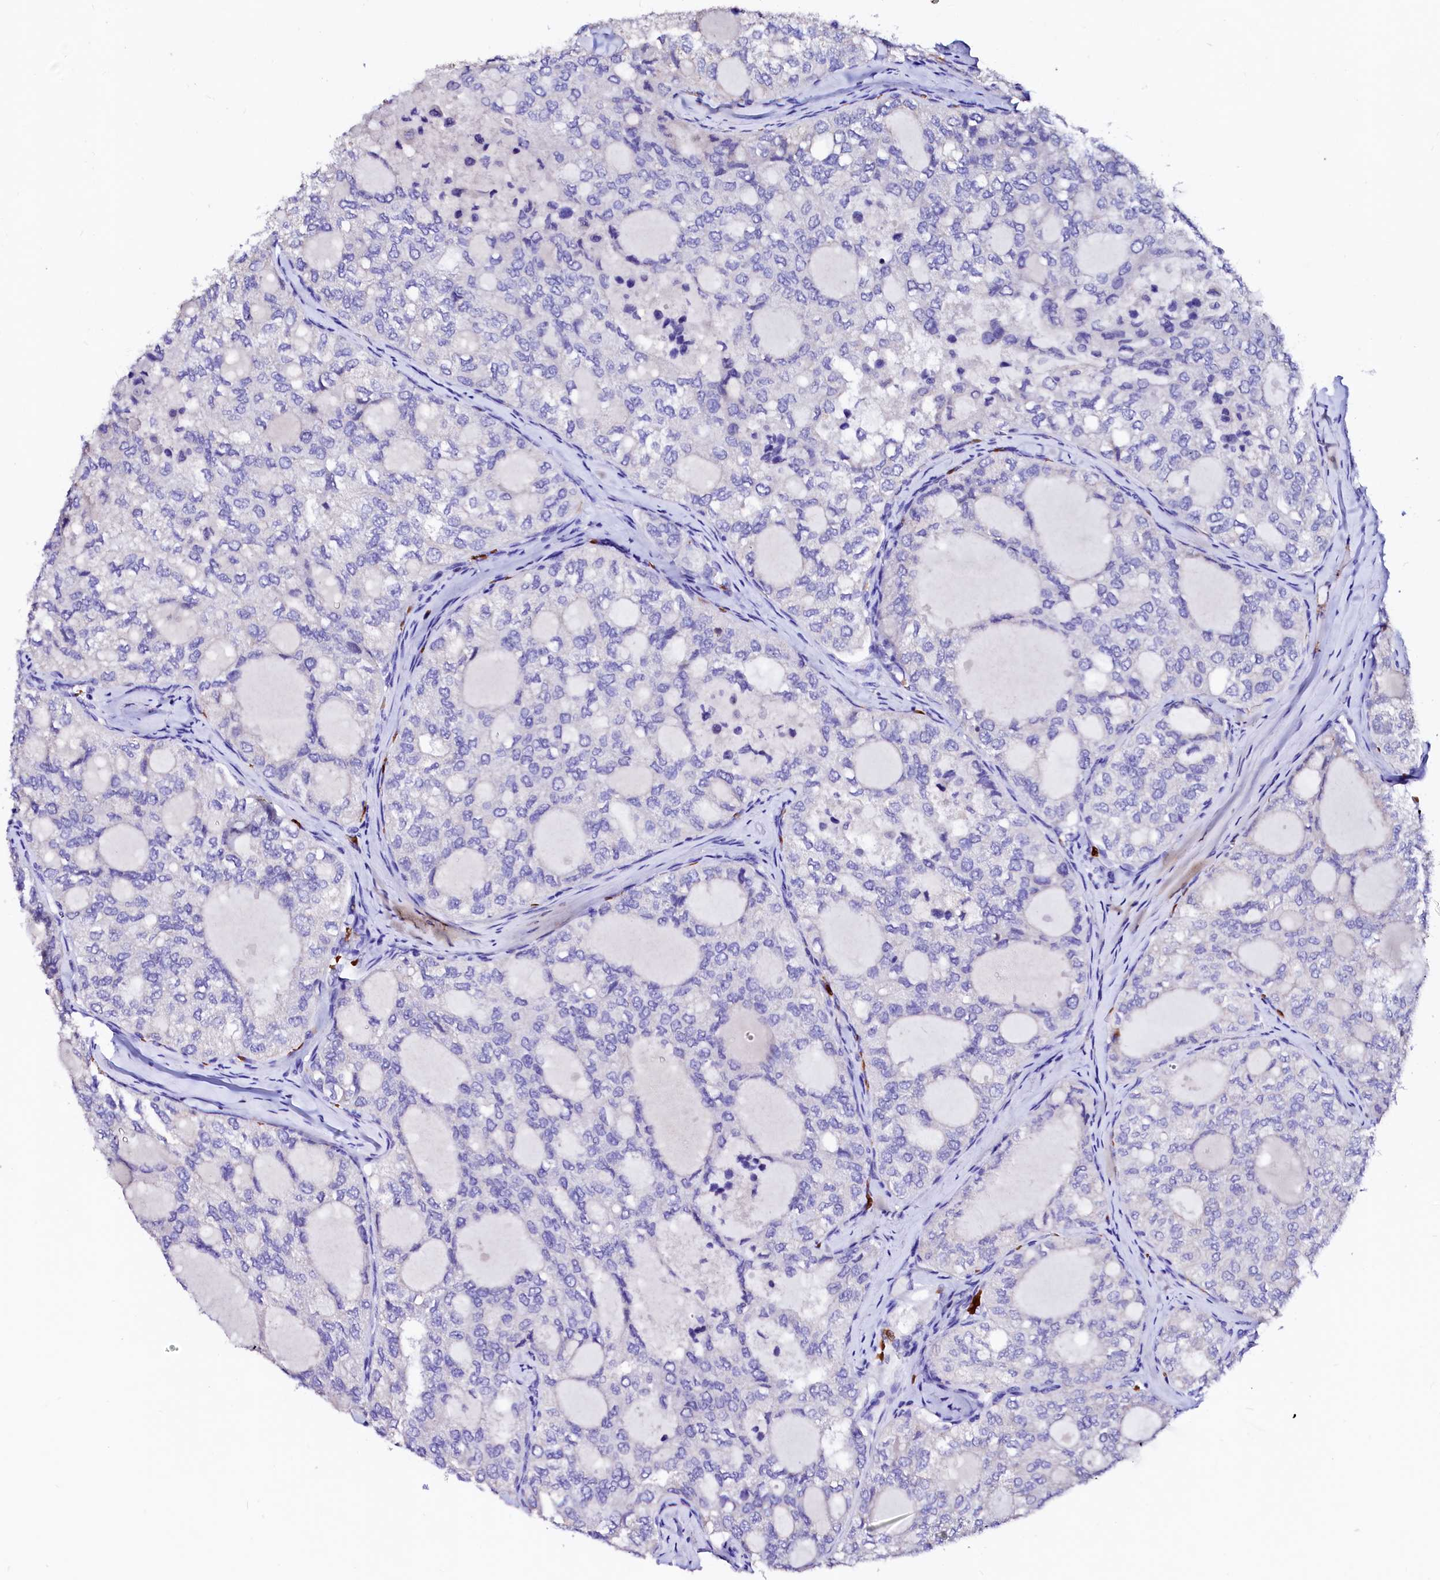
{"staining": {"intensity": "negative", "quantity": "none", "location": "none"}, "tissue": "thyroid cancer", "cell_type": "Tumor cells", "image_type": "cancer", "snomed": [{"axis": "morphology", "description": "Follicular adenoma carcinoma, NOS"}, {"axis": "topography", "description": "Thyroid gland"}], "caption": "The immunohistochemistry (IHC) micrograph has no significant positivity in tumor cells of follicular adenoma carcinoma (thyroid) tissue. (Stains: DAB IHC with hematoxylin counter stain, Microscopy: brightfield microscopy at high magnification).", "gene": "RAB27A", "patient": {"sex": "male", "age": 75}}